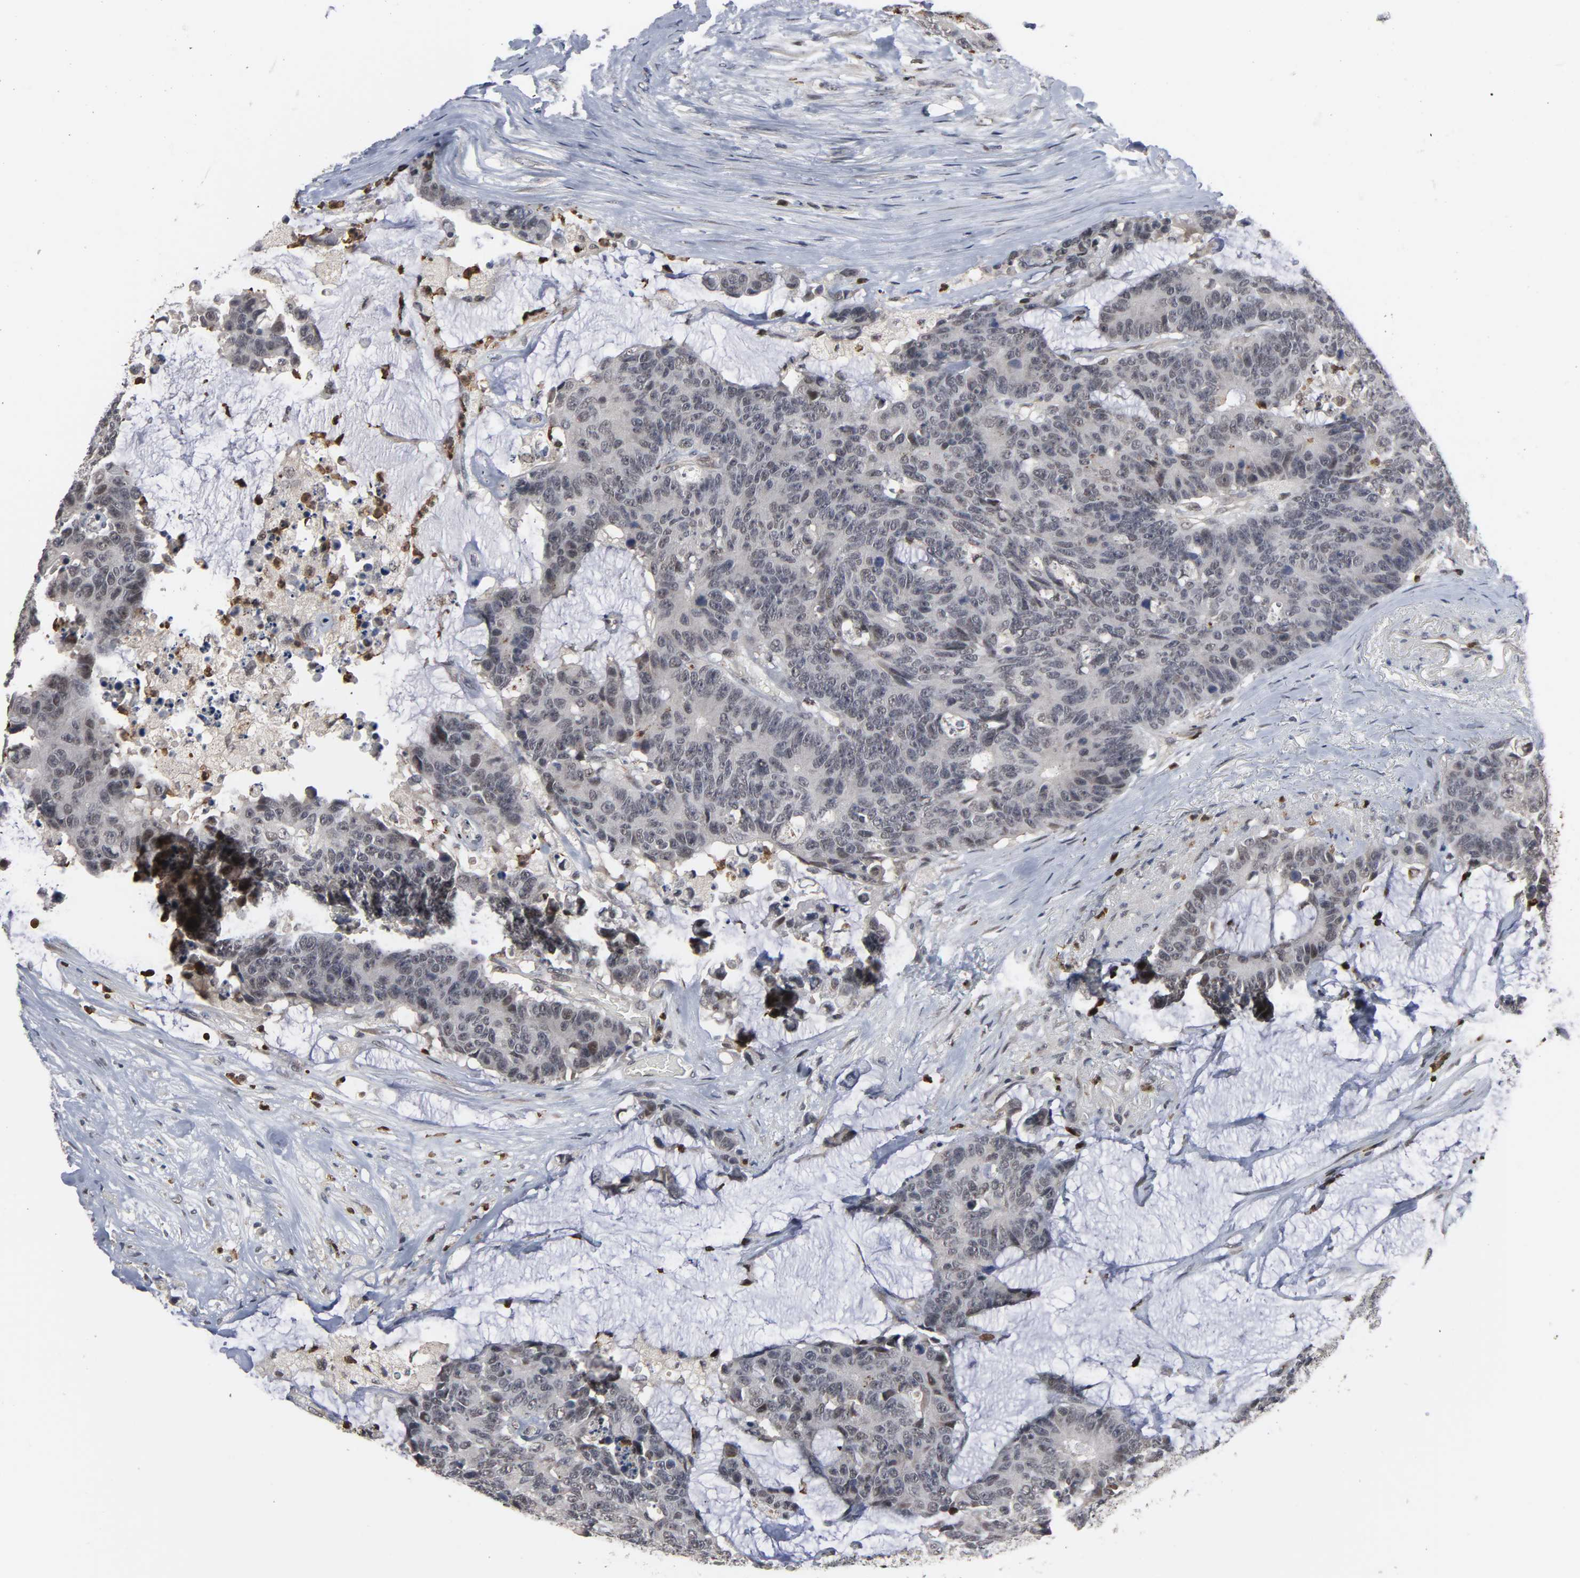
{"staining": {"intensity": "negative", "quantity": "none", "location": "none"}, "tissue": "colorectal cancer", "cell_type": "Tumor cells", "image_type": "cancer", "snomed": [{"axis": "morphology", "description": "Adenocarcinoma, NOS"}, {"axis": "topography", "description": "Colon"}], "caption": "An image of adenocarcinoma (colorectal) stained for a protein displays no brown staining in tumor cells. (Stains: DAB immunohistochemistry (IHC) with hematoxylin counter stain, Microscopy: brightfield microscopy at high magnification).", "gene": "RTL5", "patient": {"sex": "female", "age": 86}}